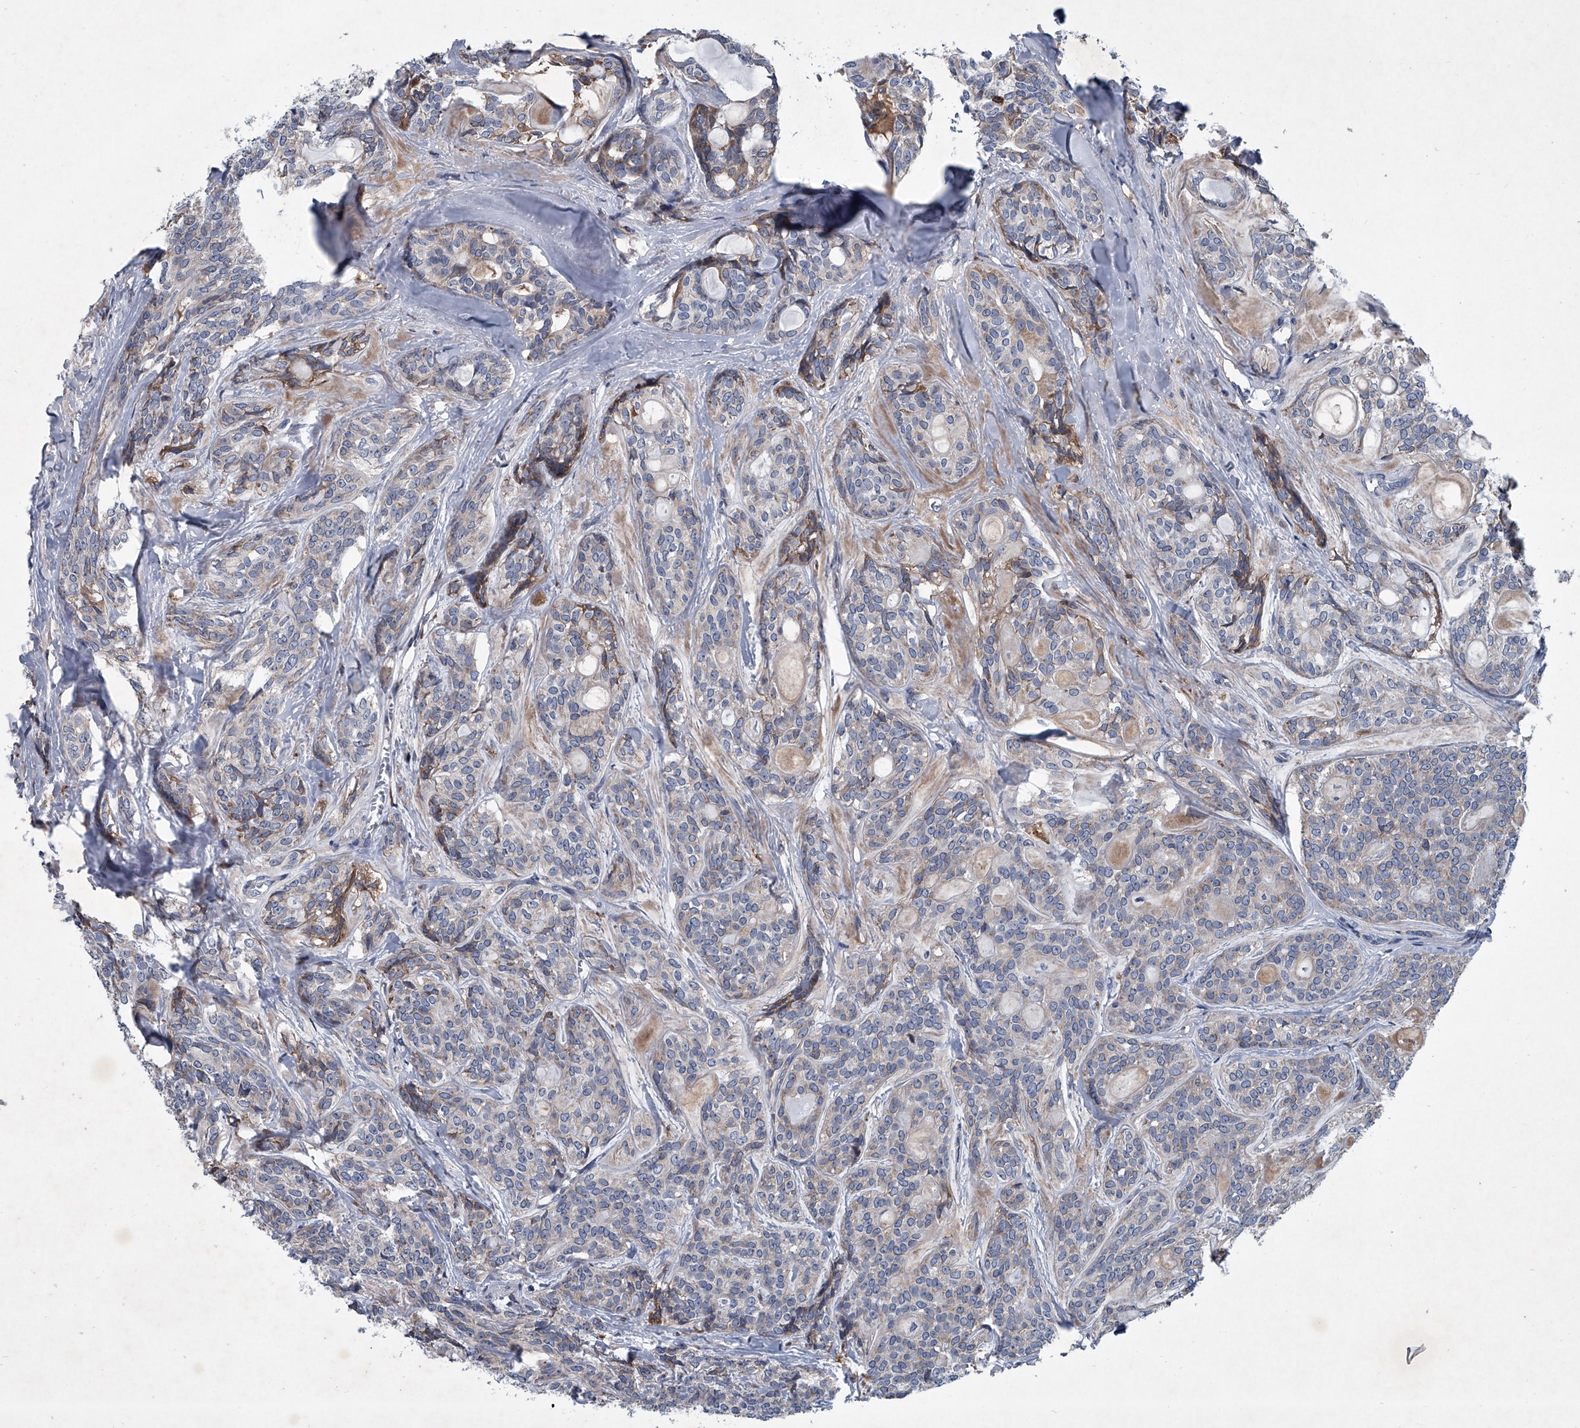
{"staining": {"intensity": "negative", "quantity": "none", "location": "none"}, "tissue": "head and neck cancer", "cell_type": "Tumor cells", "image_type": "cancer", "snomed": [{"axis": "morphology", "description": "Adenocarcinoma, NOS"}, {"axis": "topography", "description": "Head-Neck"}], "caption": "An IHC image of head and neck cancer is shown. There is no staining in tumor cells of head and neck cancer.", "gene": "ABCG1", "patient": {"sex": "male", "age": 66}}